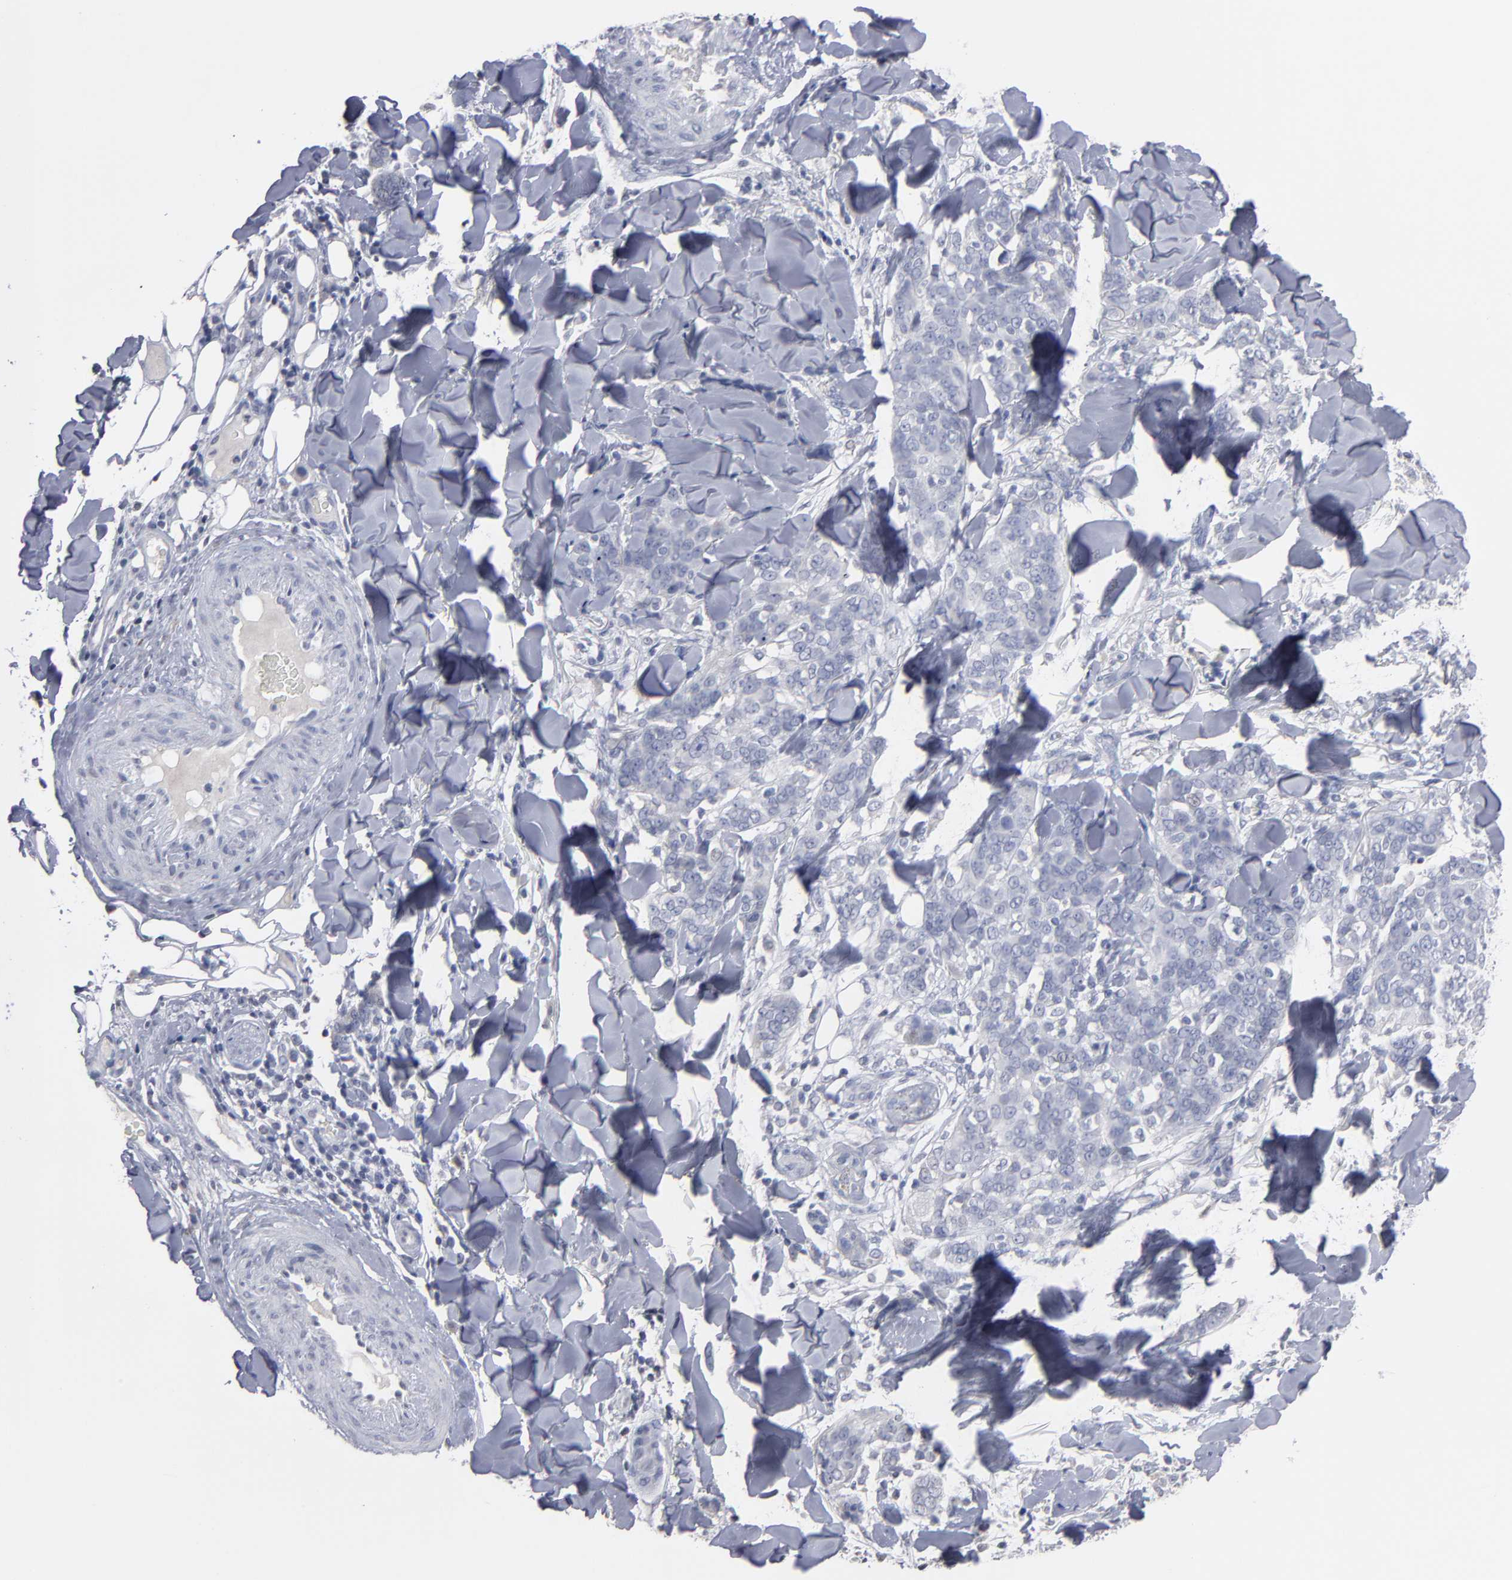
{"staining": {"intensity": "negative", "quantity": "none", "location": "none"}, "tissue": "skin cancer", "cell_type": "Tumor cells", "image_type": "cancer", "snomed": [{"axis": "morphology", "description": "Normal tissue, NOS"}, {"axis": "morphology", "description": "Squamous cell carcinoma, NOS"}, {"axis": "topography", "description": "Skin"}], "caption": "This is an immunohistochemistry image of human skin cancer. There is no expression in tumor cells.", "gene": "RPH3A", "patient": {"sex": "female", "age": 83}}